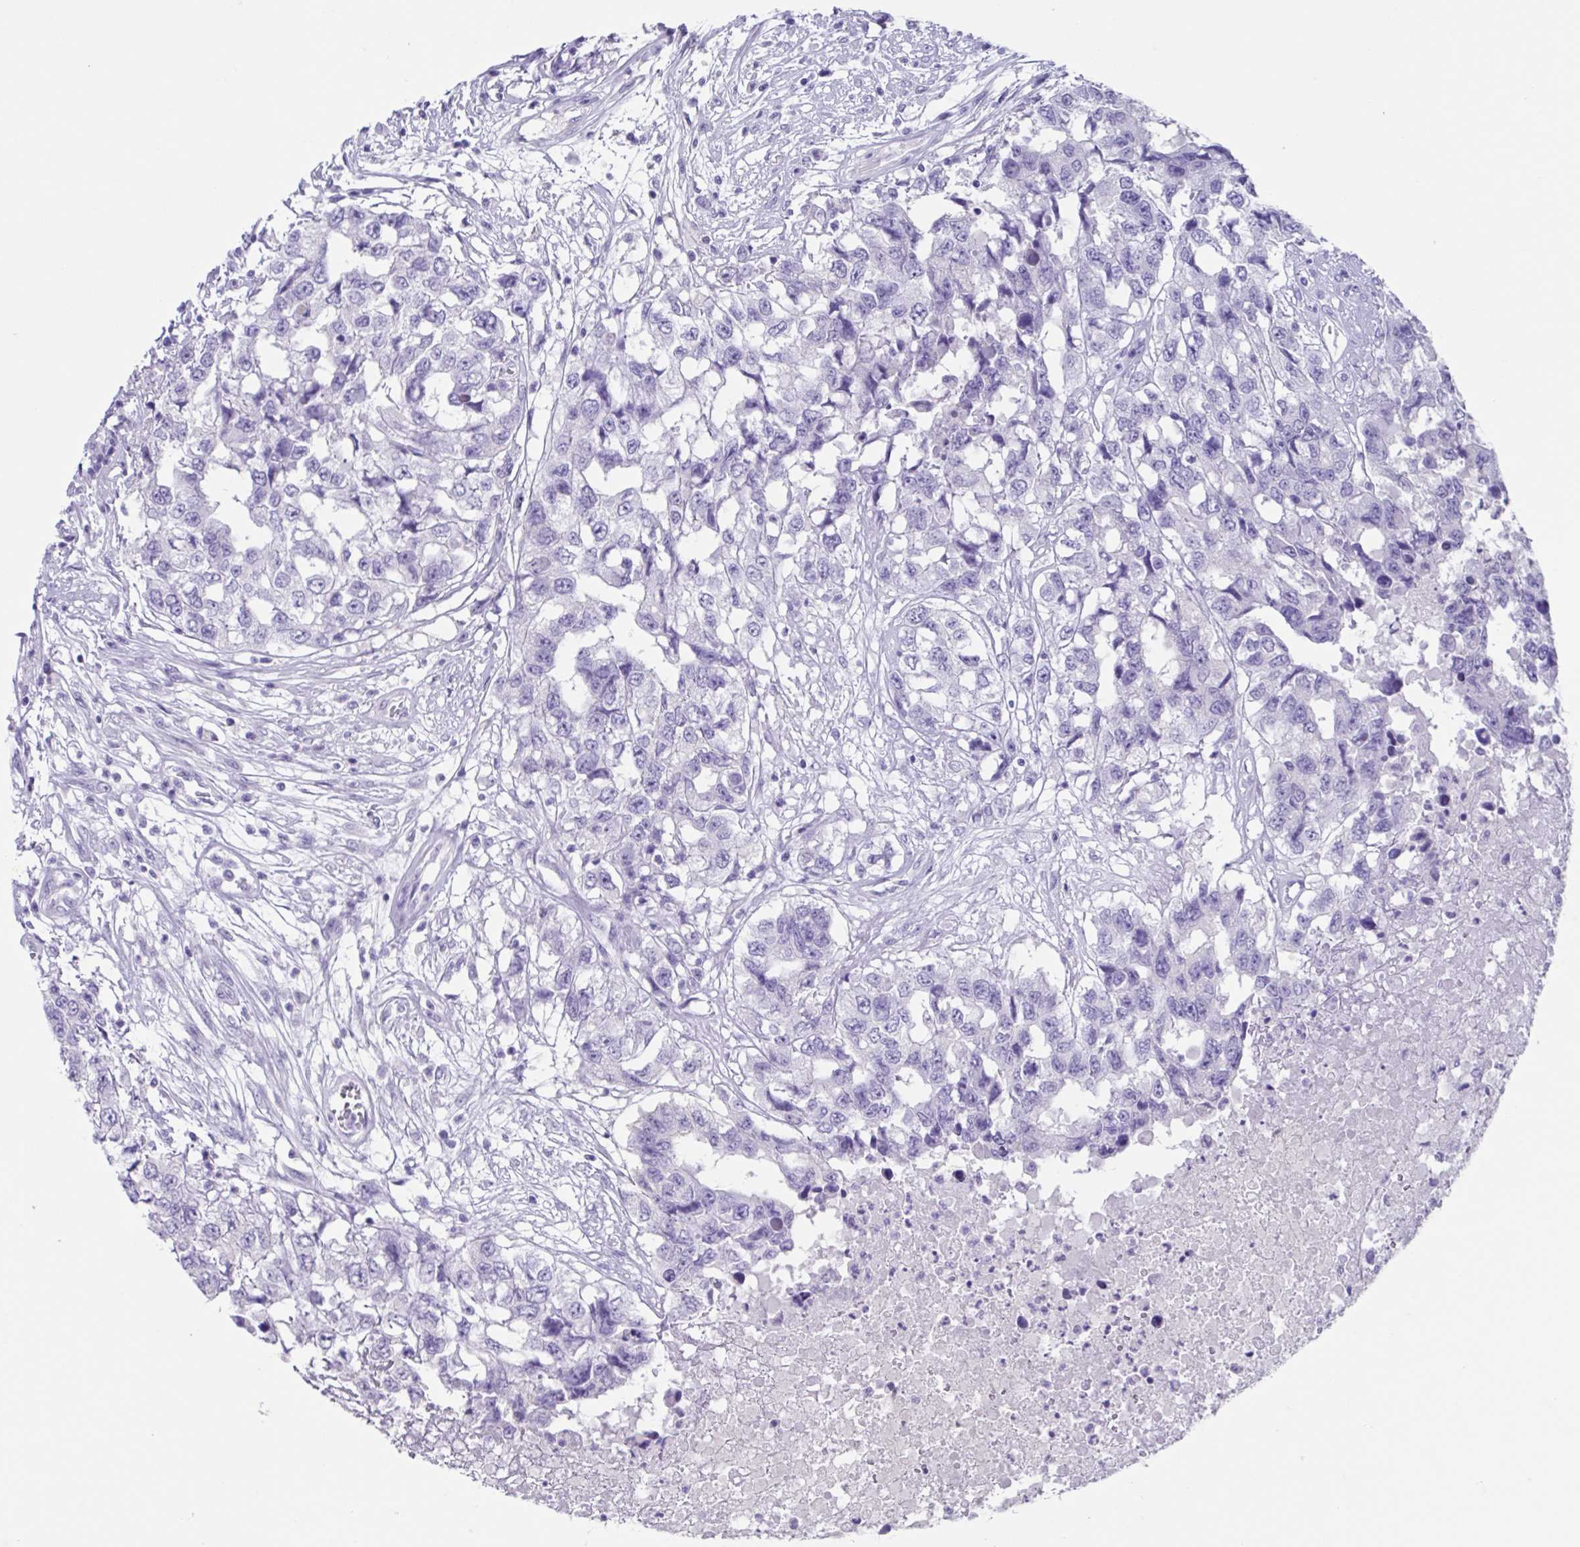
{"staining": {"intensity": "negative", "quantity": "none", "location": "none"}, "tissue": "testis cancer", "cell_type": "Tumor cells", "image_type": "cancer", "snomed": [{"axis": "morphology", "description": "Carcinoma, Embryonal, NOS"}, {"axis": "topography", "description": "Testis"}], "caption": "A micrograph of human testis cancer is negative for staining in tumor cells.", "gene": "USP35", "patient": {"sex": "male", "age": 83}}